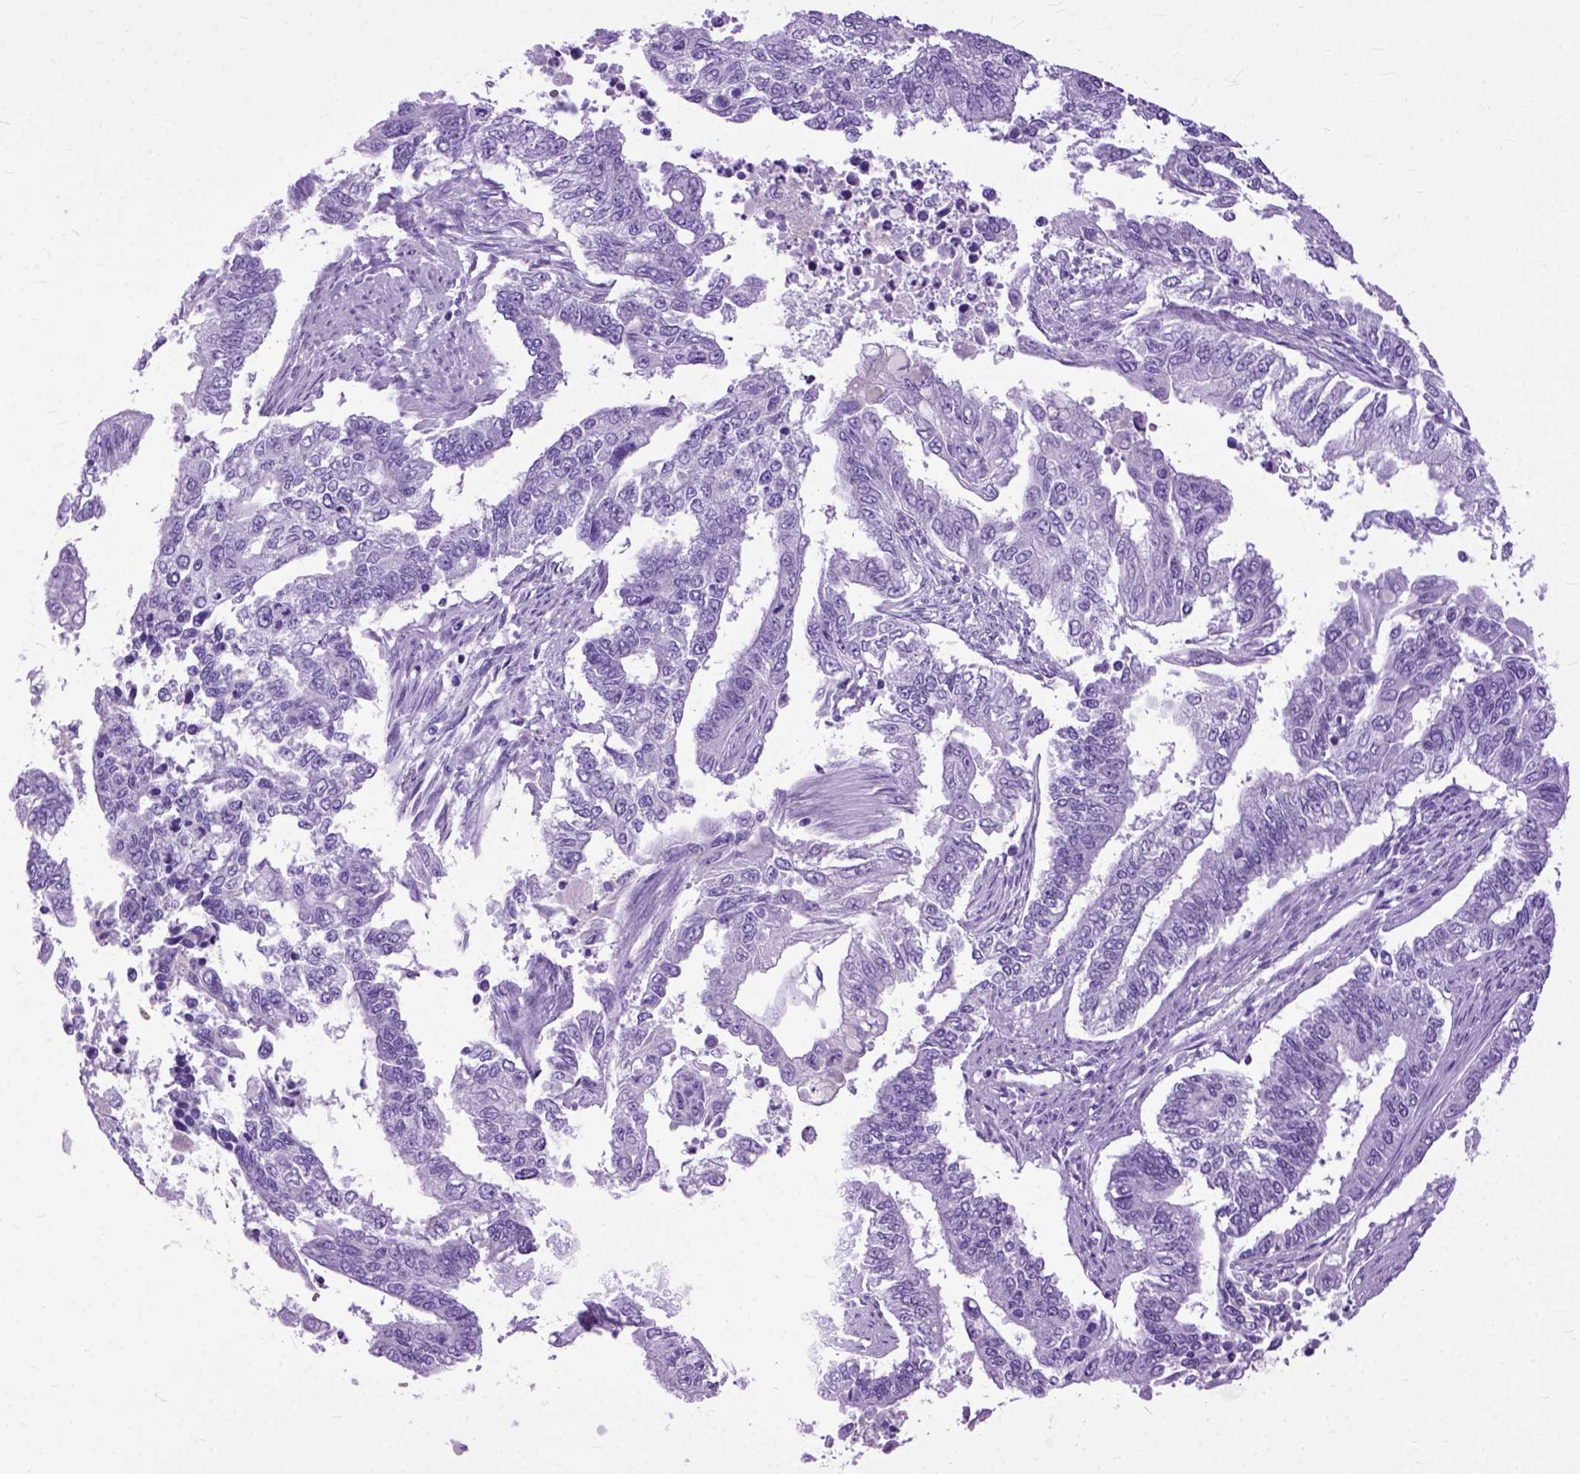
{"staining": {"intensity": "negative", "quantity": "none", "location": "none"}, "tissue": "endometrial cancer", "cell_type": "Tumor cells", "image_type": "cancer", "snomed": [{"axis": "morphology", "description": "Adenocarcinoma, NOS"}, {"axis": "topography", "description": "Uterus"}], "caption": "Human endometrial adenocarcinoma stained for a protein using immunohistochemistry (IHC) reveals no staining in tumor cells.", "gene": "GNGT1", "patient": {"sex": "female", "age": 59}}